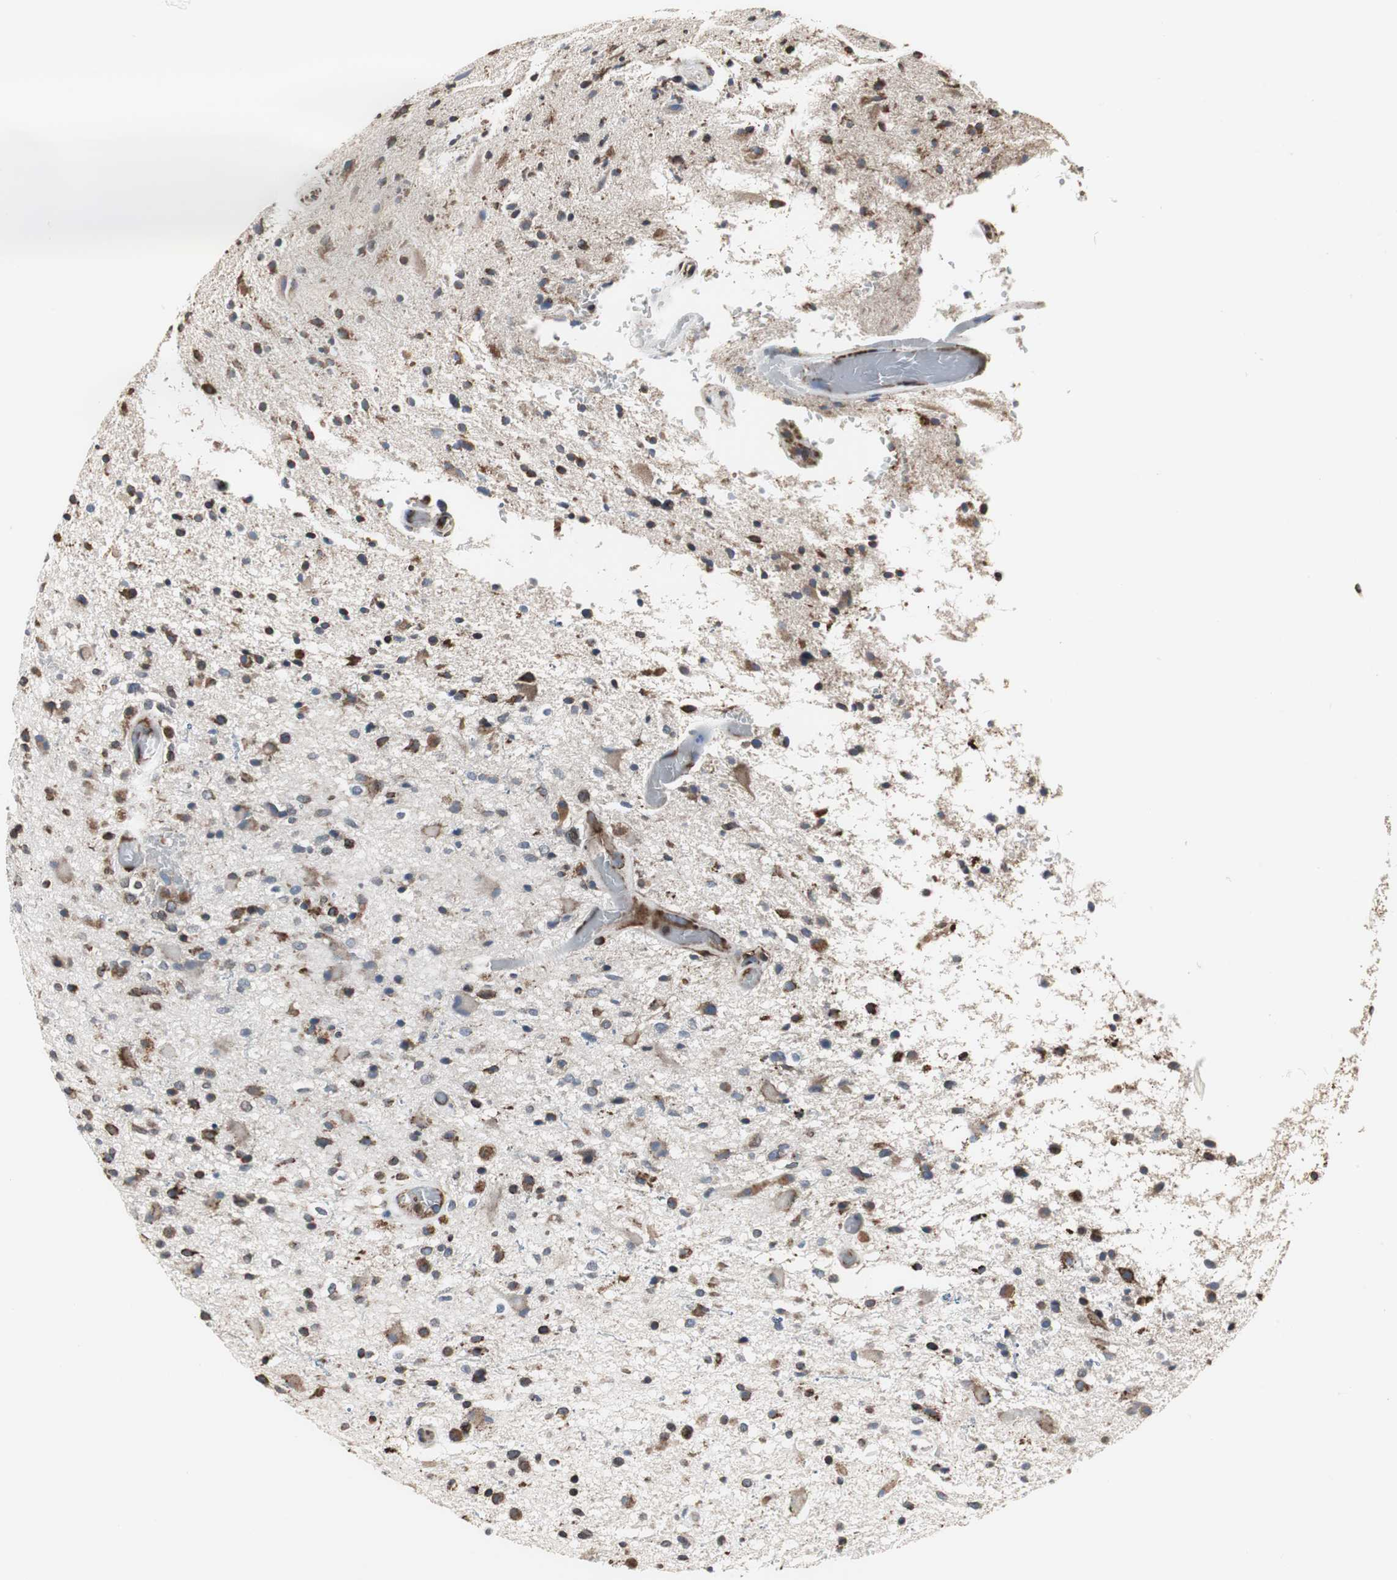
{"staining": {"intensity": "strong", "quantity": "25%-75%", "location": "cytoplasmic/membranous"}, "tissue": "glioma", "cell_type": "Tumor cells", "image_type": "cancer", "snomed": [{"axis": "morphology", "description": "Glioma, malignant, High grade"}, {"axis": "topography", "description": "Brain"}], "caption": "Approximately 25%-75% of tumor cells in malignant glioma (high-grade) demonstrate strong cytoplasmic/membranous protein staining as visualized by brown immunohistochemical staining.", "gene": "CALU", "patient": {"sex": "male", "age": 33}}